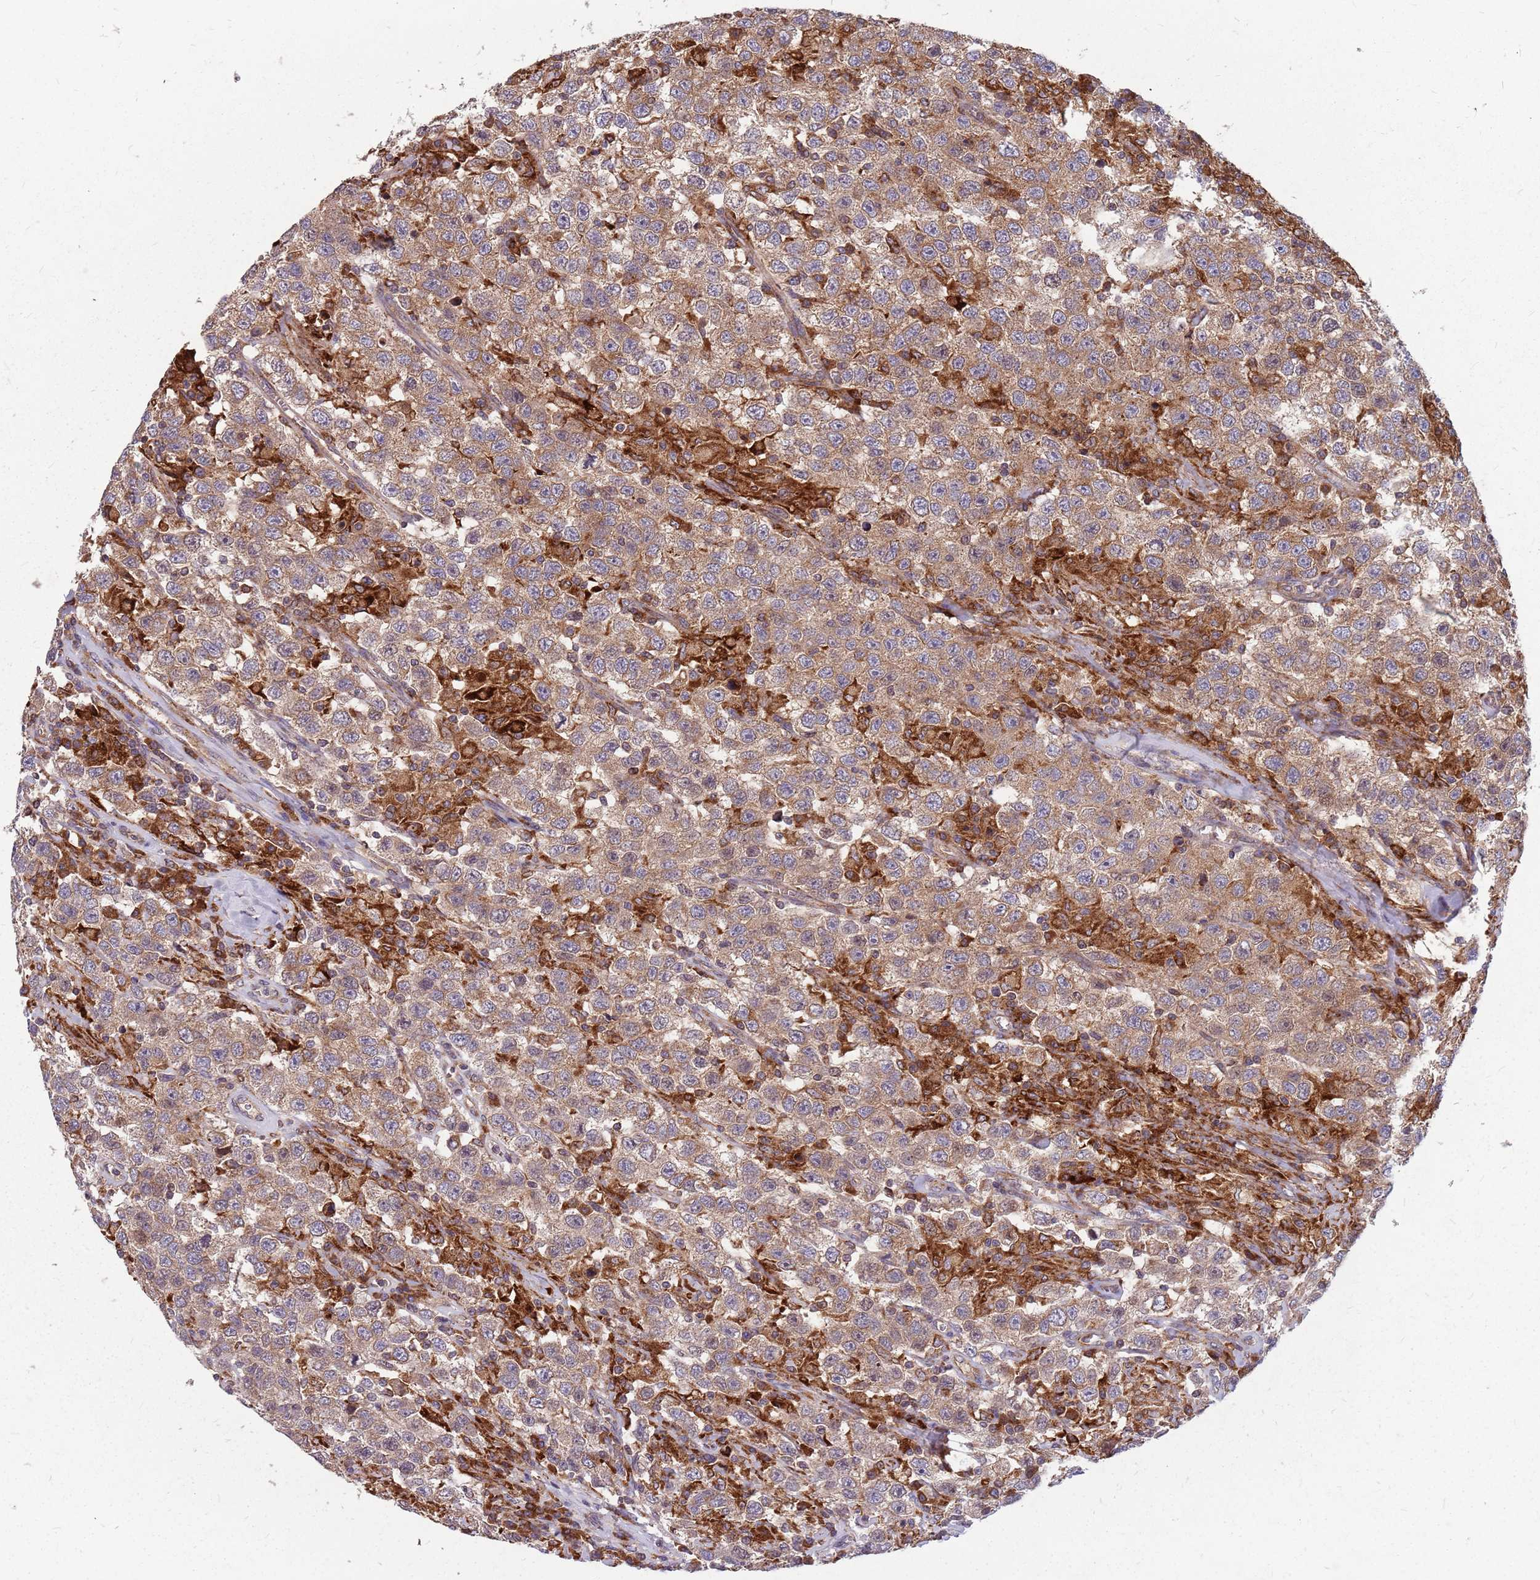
{"staining": {"intensity": "moderate", "quantity": ">75%", "location": "cytoplasmic/membranous"}, "tissue": "testis cancer", "cell_type": "Tumor cells", "image_type": "cancer", "snomed": [{"axis": "morphology", "description": "Seminoma, NOS"}, {"axis": "topography", "description": "Testis"}], "caption": "An immunohistochemistry micrograph of neoplastic tissue is shown. Protein staining in brown highlights moderate cytoplasmic/membranous positivity in testis cancer (seminoma) within tumor cells.", "gene": "NME4", "patient": {"sex": "male", "age": 41}}